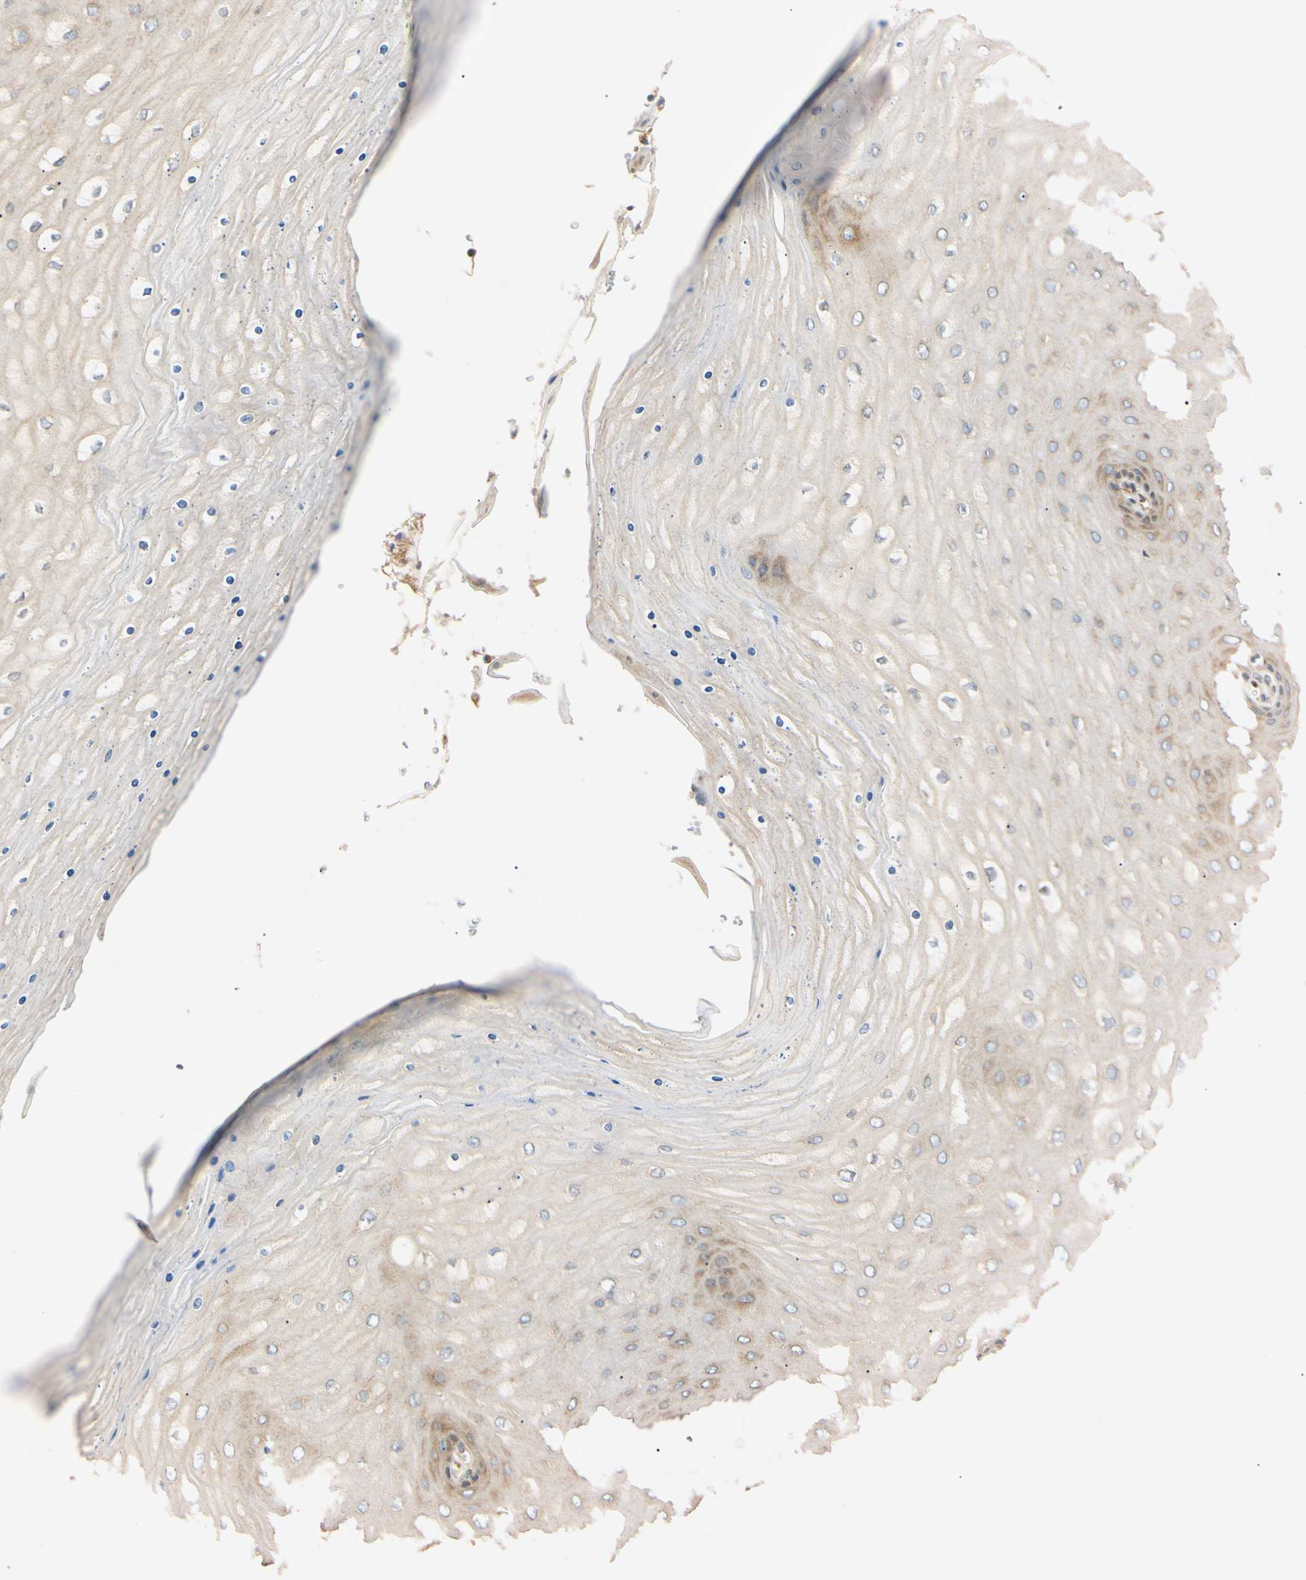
{"staining": {"intensity": "moderate", "quantity": ">75%", "location": "cytoplasmic/membranous"}, "tissue": "cervix", "cell_type": "Glandular cells", "image_type": "normal", "snomed": [{"axis": "morphology", "description": "Normal tissue, NOS"}, {"axis": "topography", "description": "Cervix"}], "caption": "This is a photomicrograph of immunohistochemistry staining of unremarkable cervix, which shows moderate expression in the cytoplasmic/membranous of glandular cells.", "gene": "IER3IP1", "patient": {"sex": "female", "age": 55}}